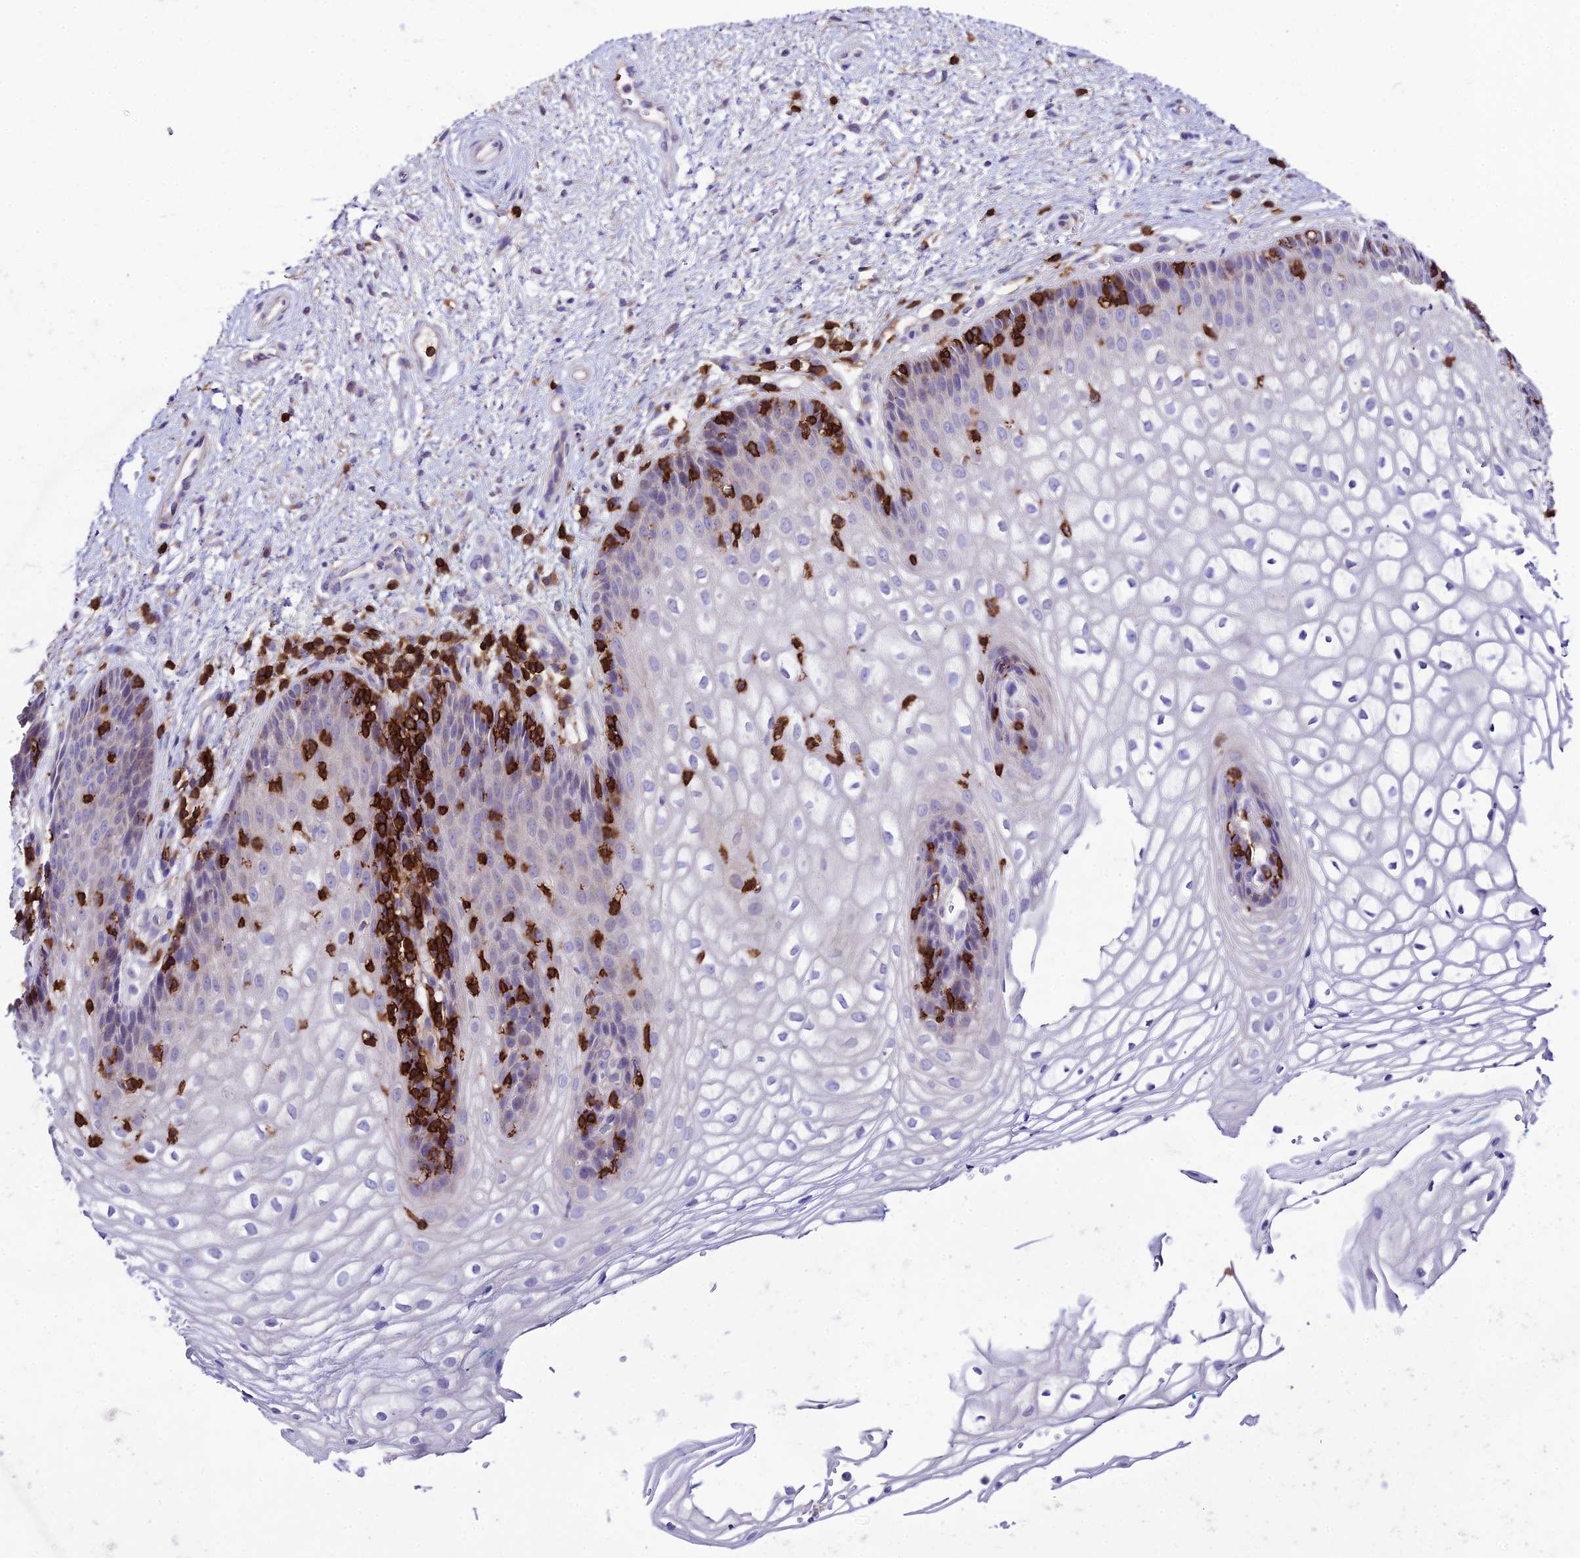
{"staining": {"intensity": "negative", "quantity": "none", "location": "none"}, "tissue": "vagina", "cell_type": "Squamous epithelial cells", "image_type": "normal", "snomed": [{"axis": "morphology", "description": "Normal tissue, NOS"}, {"axis": "topography", "description": "Vagina"}], "caption": "The histopathology image displays no significant expression in squamous epithelial cells of vagina. (DAB (3,3'-diaminobenzidine) IHC with hematoxylin counter stain).", "gene": "PTPRCAP", "patient": {"sex": "female", "age": 34}}